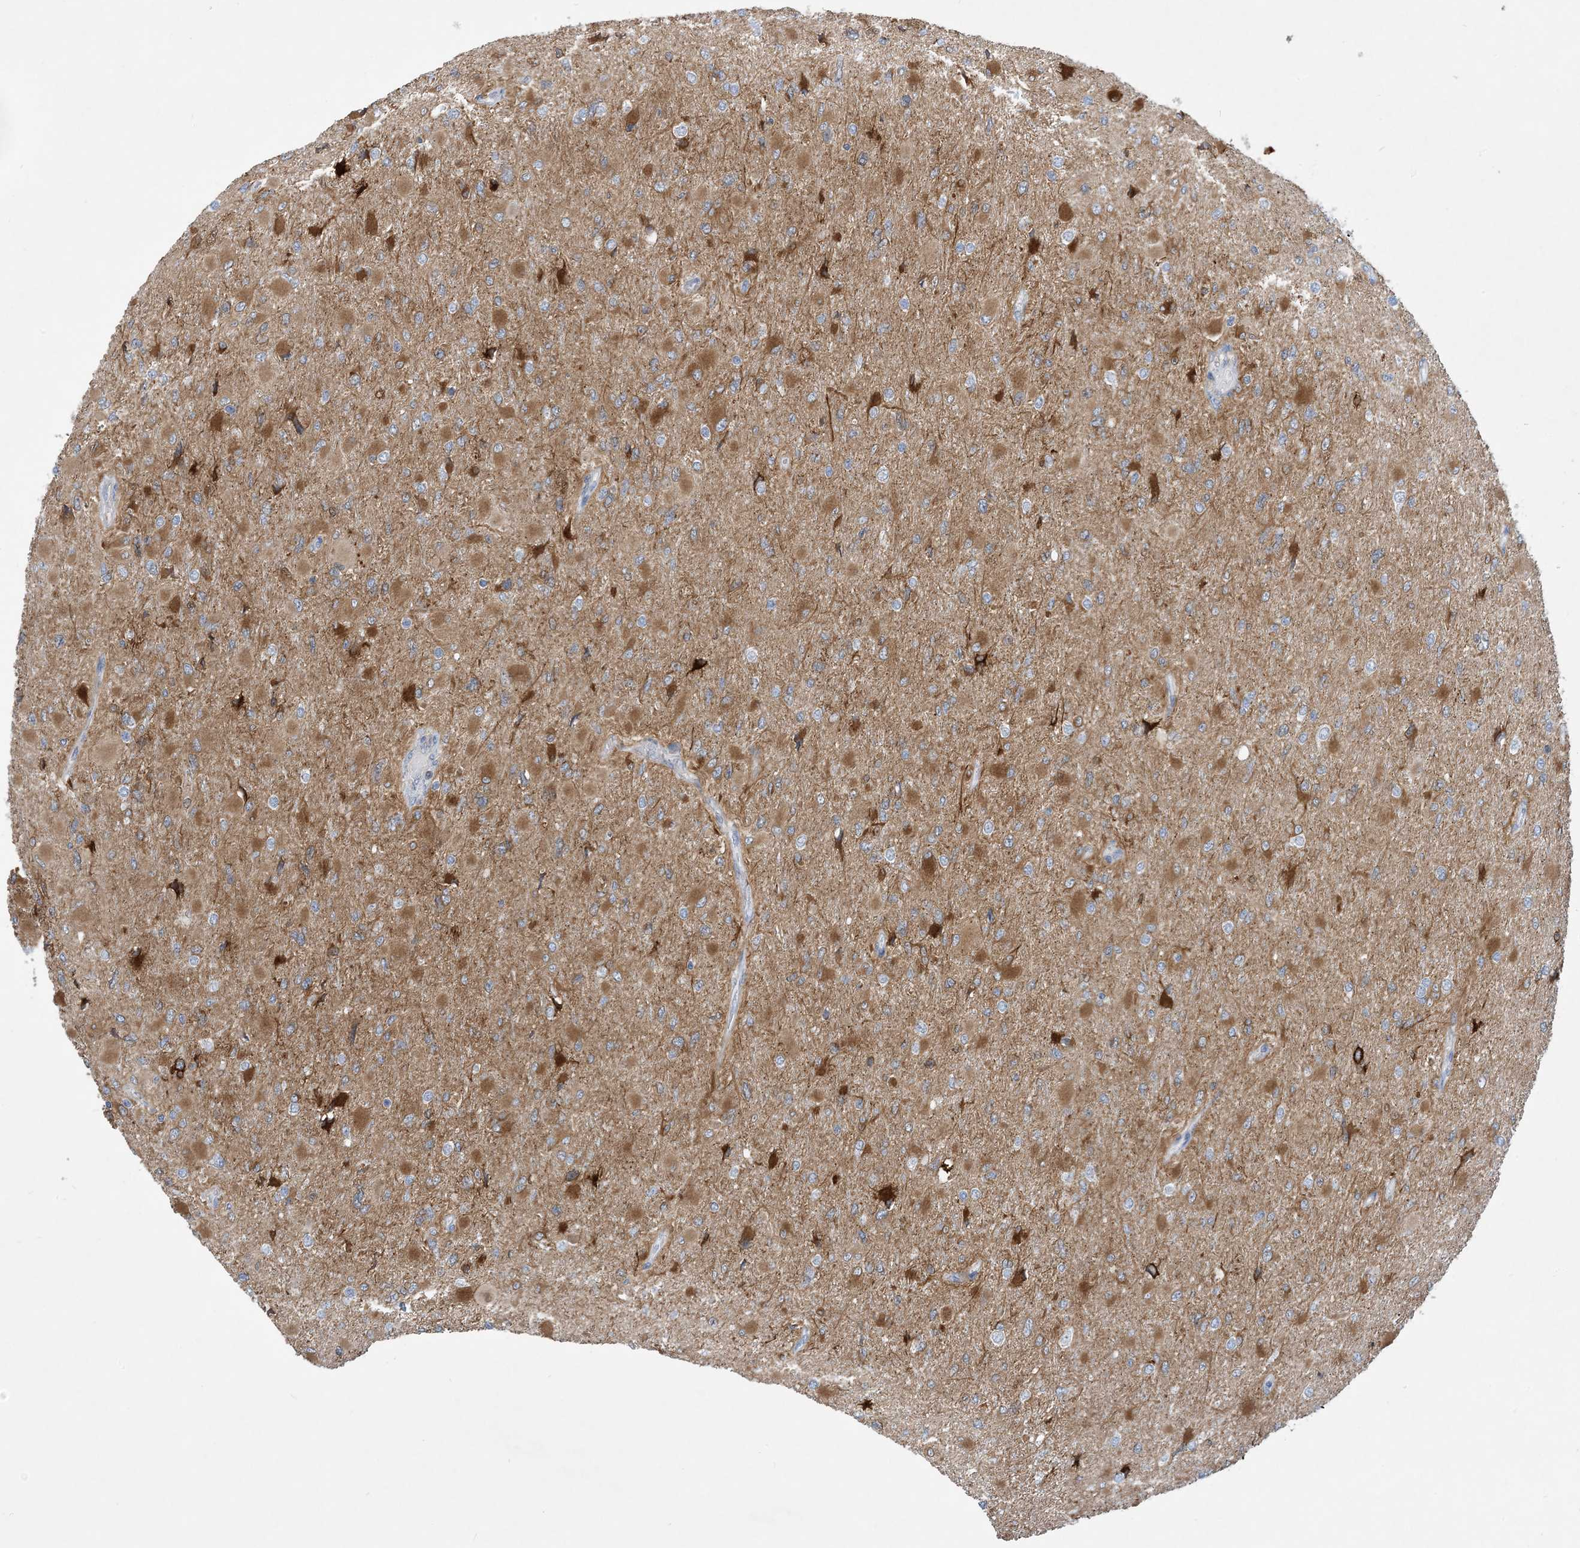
{"staining": {"intensity": "moderate", "quantity": "<25%", "location": "cytoplasmic/membranous"}, "tissue": "glioma", "cell_type": "Tumor cells", "image_type": "cancer", "snomed": [{"axis": "morphology", "description": "Glioma, malignant, High grade"}, {"axis": "topography", "description": "Cerebral cortex"}], "caption": "IHC (DAB (3,3'-diaminobenzidine)) staining of glioma demonstrates moderate cytoplasmic/membranous protein expression in approximately <25% of tumor cells.", "gene": "EIF2A", "patient": {"sex": "female", "age": 36}}